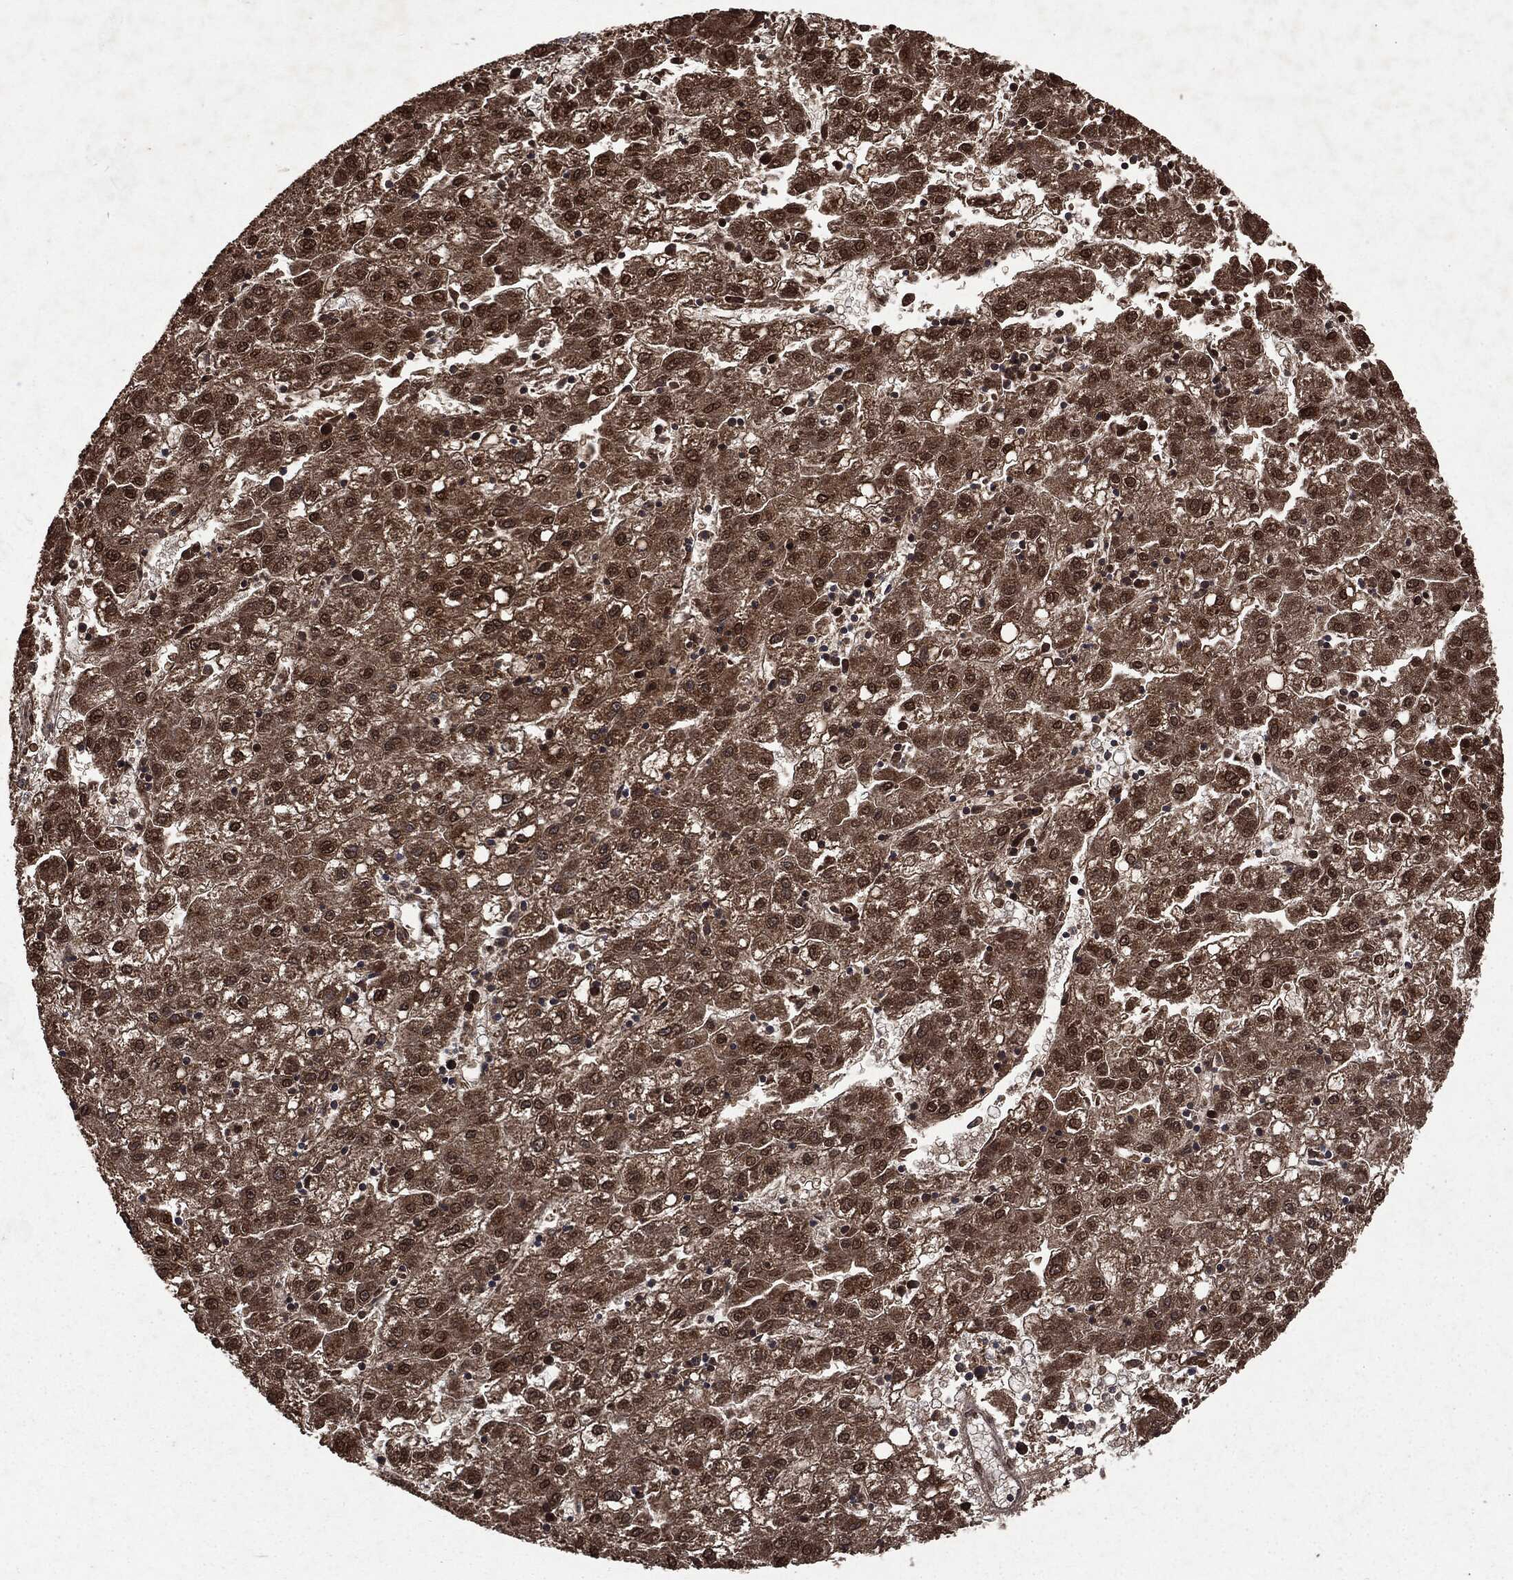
{"staining": {"intensity": "strong", "quantity": ">75%", "location": "cytoplasmic/membranous,nuclear"}, "tissue": "liver cancer", "cell_type": "Tumor cells", "image_type": "cancer", "snomed": [{"axis": "morphology", "description": "Carcinoma, Hepatocellular, NOS"}, {"axis": "topography", "description": "Liver"}], "caption": "This is a photomicrograph of IHC staining of liver cancer, which shows strong positivity in the cytoplasmic/membranous and nuclear of tumor cells.", "gene": "PPP6R2", "patient": {"sex": "male", "age": 72}}